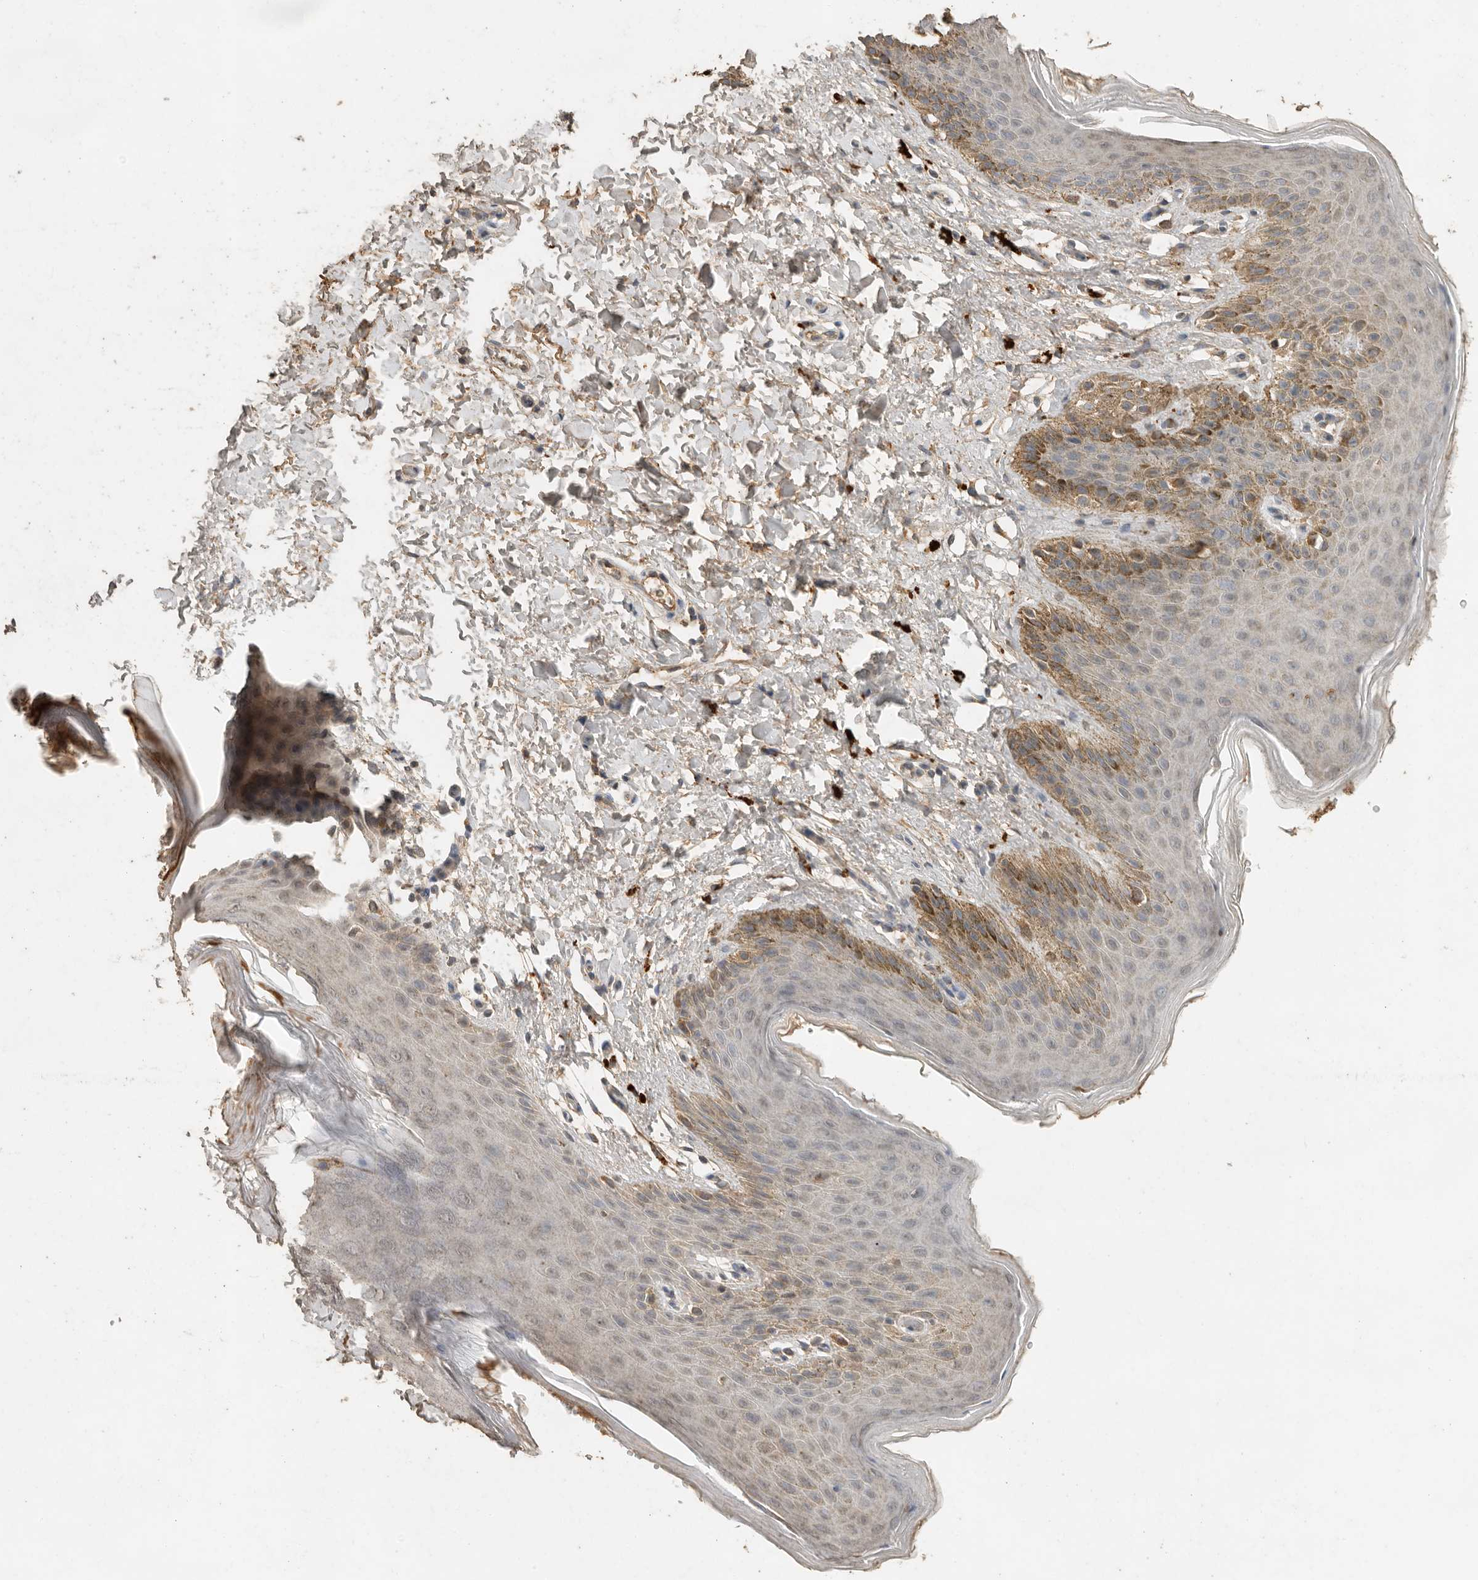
{"staining": {"intensity": "moderate", "quantity": "<25%", "location": "cytoplasmic/membranous"}, "tissue": "skin", "cell_type": "Epidermal cells", "image_type": "normal", "snomed": [{"axis": "morphology", "description": "Normal tissue, NOS"}, {"axis": "topography", "description": "Anal"}, {"axis": "topography", "description": "Peripheral nerve tissue"}], "caption": "Benign skin shows moderate cytoplasmic/membranous positivity in approximately <25% of epidermal cells (DAB IHC with brightfield microscopy, high magnification)..", "gene": "CTF1", "patient": {"sex": "male", "age": 44}}